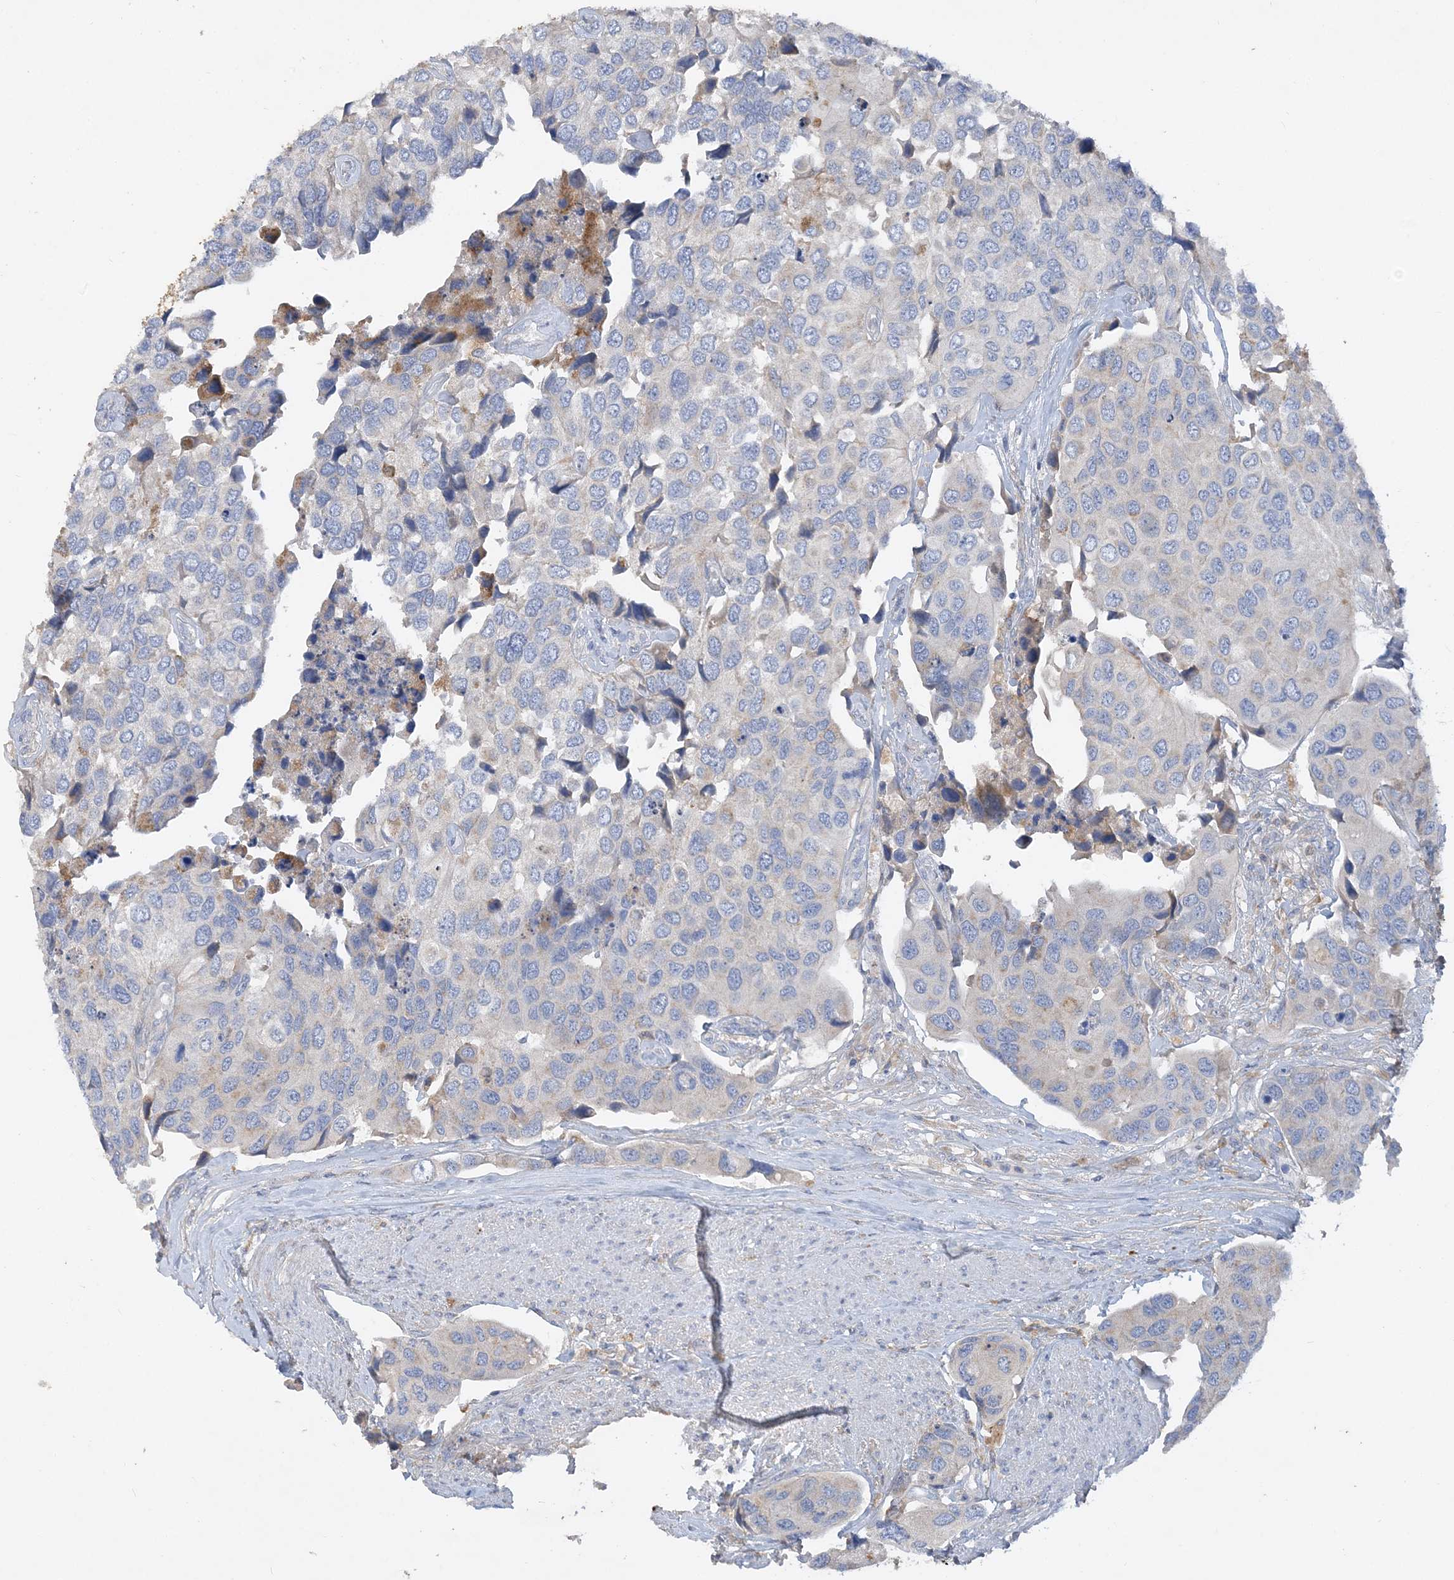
{"staining": {"intensity": "negative", "quantity": "none", "location": "none"}, "tissue": "urothelial cancer", "cell_type": "Tumor cells", "image_type": "cancer", "snomed": [{"axis": "morphology", "description": "Urothelial carcinoma, High grade"}, {"axis": "topography", "description": "Urinary bladder"}], "caption": "Immunohistochemistry photomicrograph of neoplastic tissue: urothelial carcinoma (high-grade) stained with DAB reveals no significant protein expression in tumor cells. (Brightfield microscopy of DAB (3,3'-diaminobenzidine) immunohistochemistry (IHC) at high magnification).", "gene": "GRINA", "patient": {"sex": "male", "age": 74}}